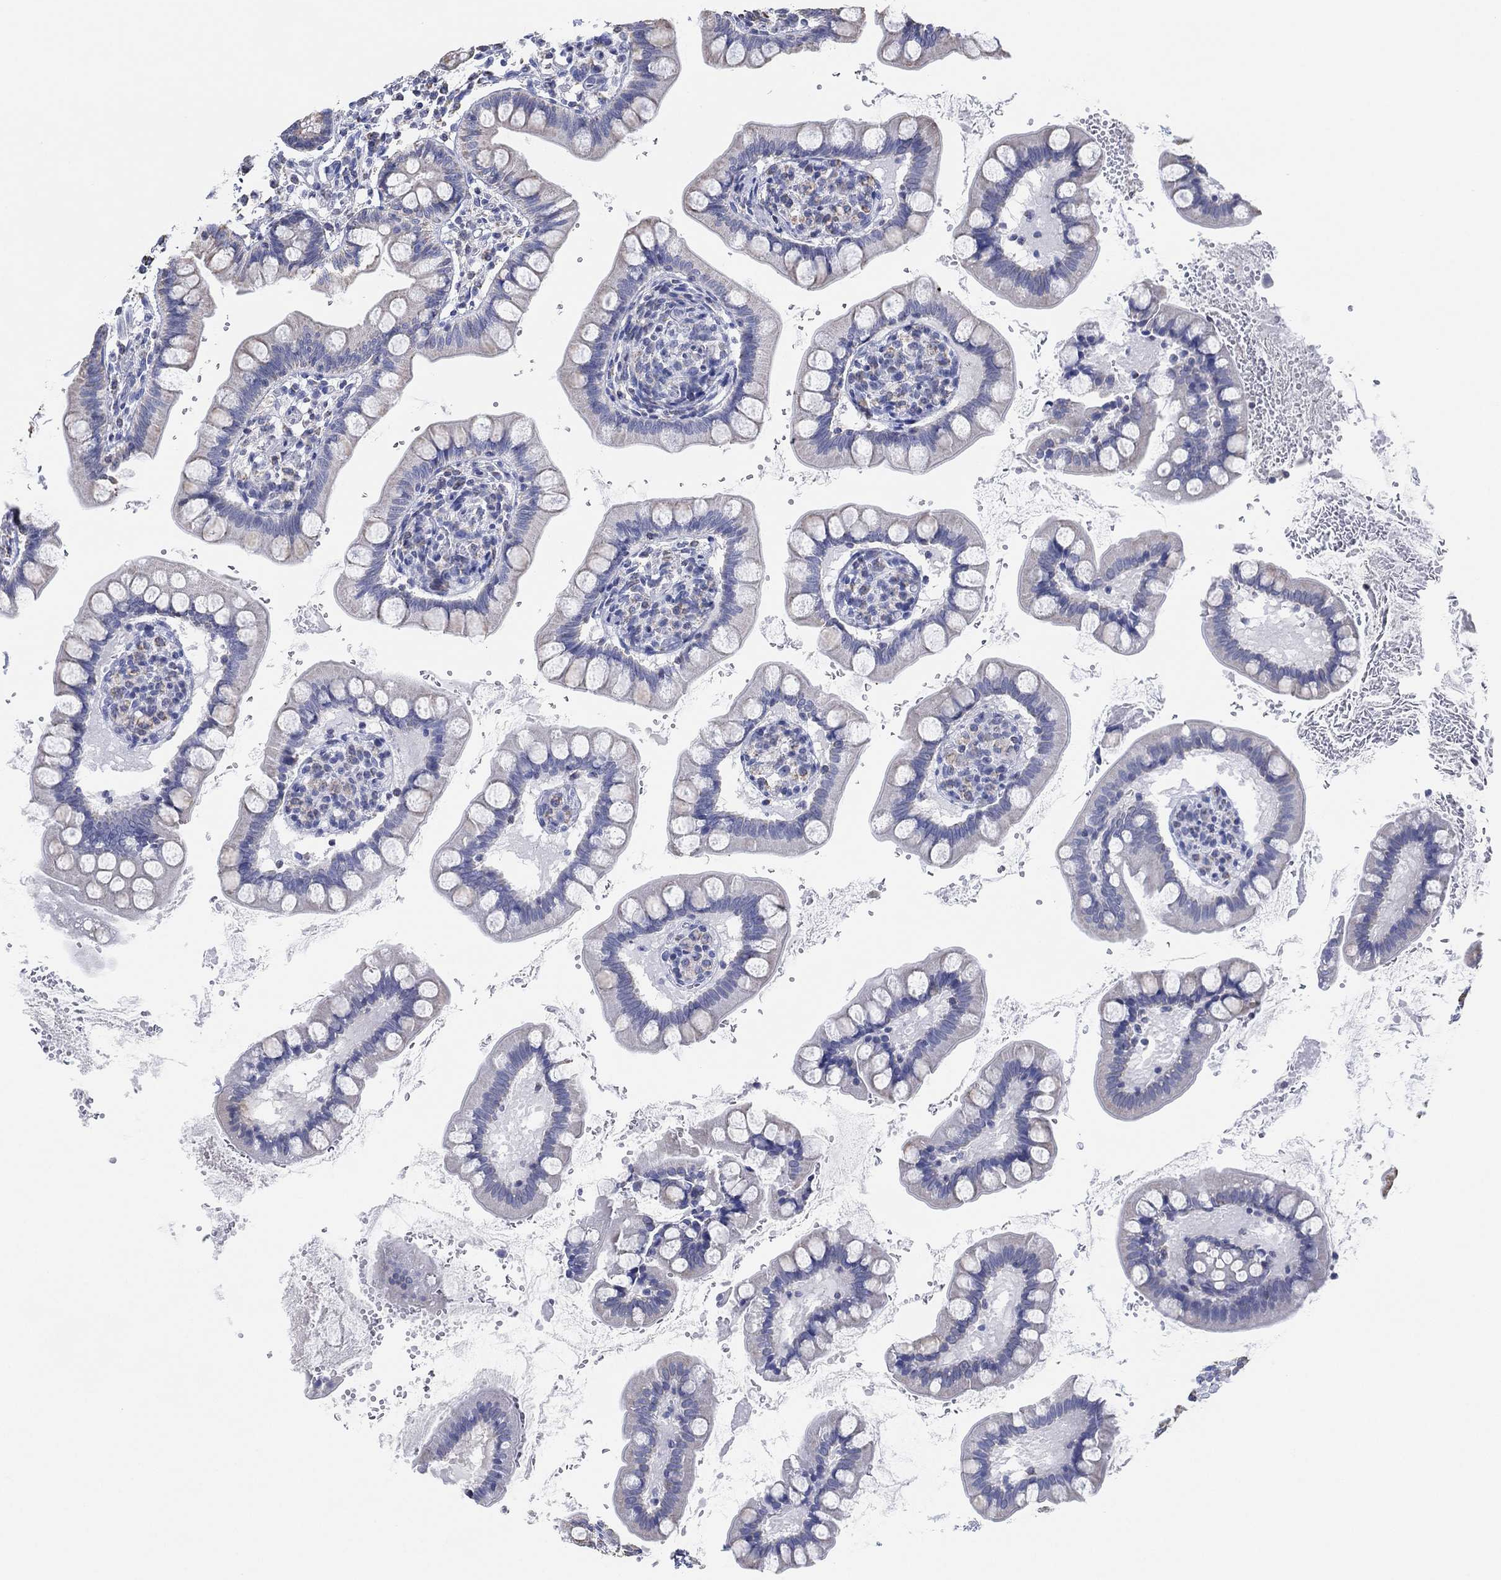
{"staining": {"intensity": "negative", "quantity": "none", "location": "none"}, "tissue": "small intestine", "cell_type": "Glandular cells", "image_type": "normal", "snomed": [{"axis": "morphology", "description": "Normal tissue, NOS"}, {"axis": "topography", "description": "Small intestine"}], "caption": "Protein analysis of unremarkable small intestine displays no significant staining in glandular cells.", "gene": "CFTR", "patient": {"sex": "female", "age": 56}}